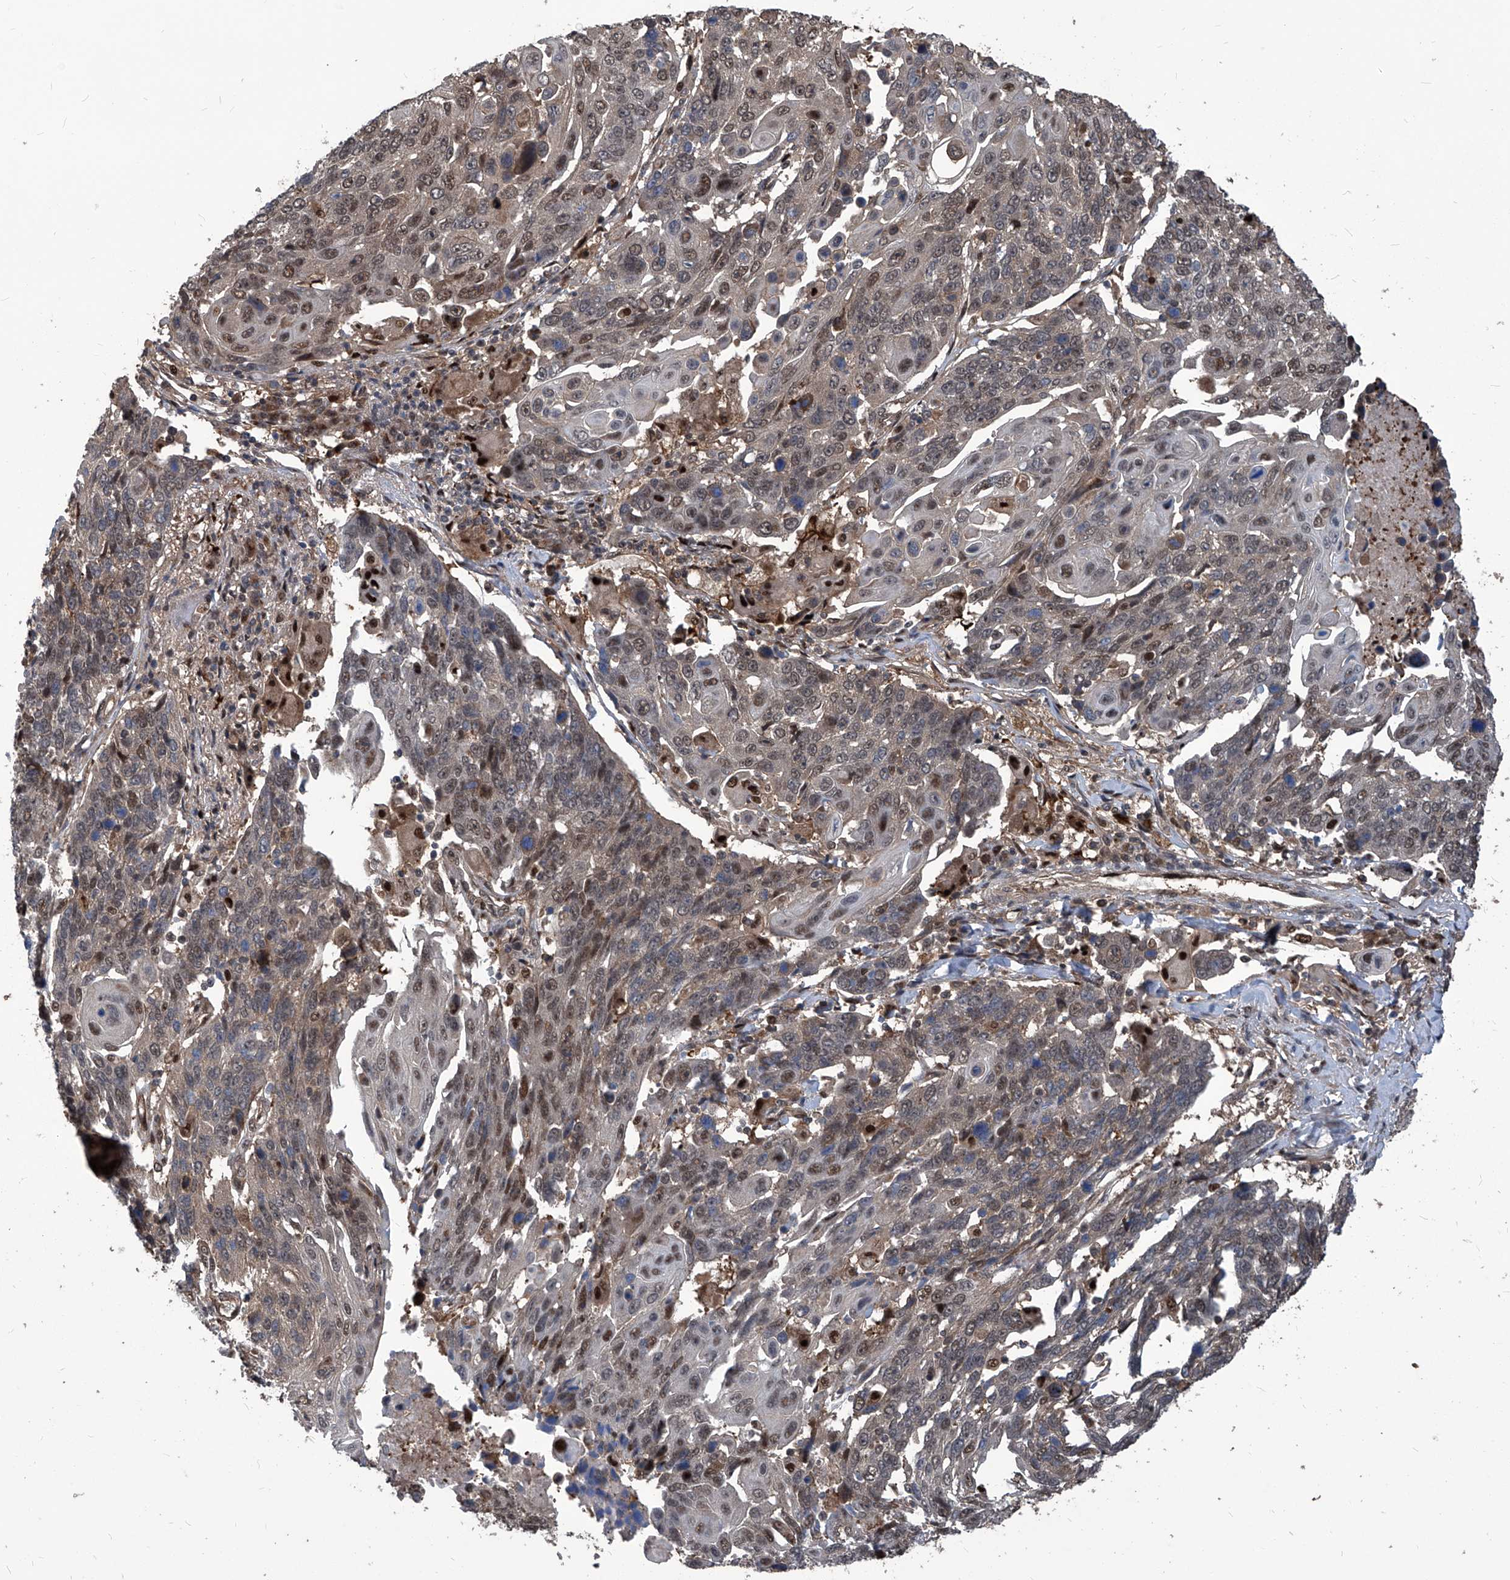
{"staining": {"intensity": "moderate", "quantity": ">75%", "location": "nuclear"}, "tissue": "lung cancer", "cell_type": "Tumor cells", "image_type": "cancer", "snomed": [{"axis": "morphology", "description": "Squamous cell carcinoma, NOS"}, {"axis": "topography", "description": "Lung"}], "caption": "Human lung cancer (squamous cell carcinoma) stained with a protein marker displays moderate staining in tumor cells.", "gene": "PSMB1", "patient": {"sex": "male", "age": 66}}